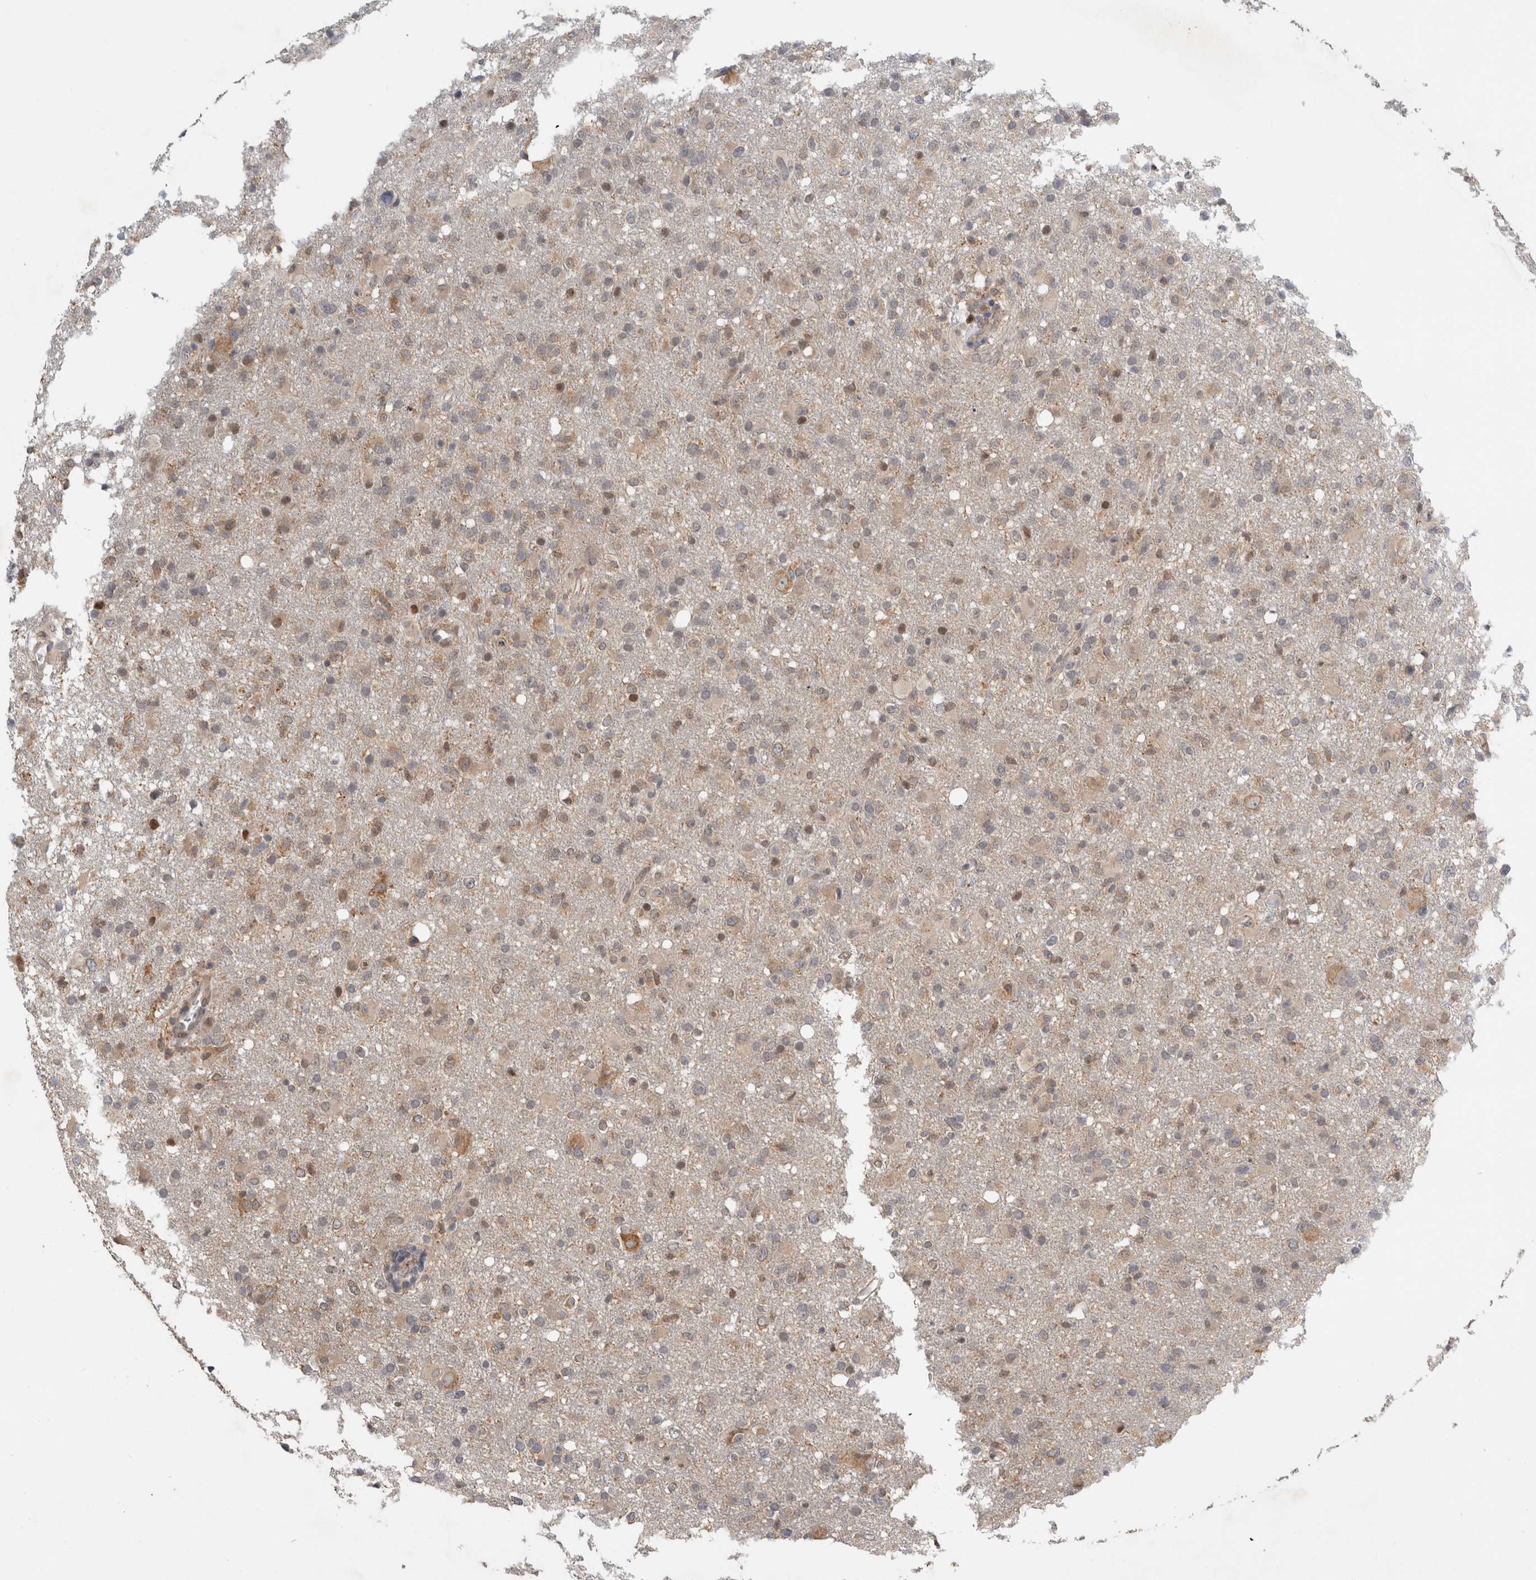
{"staining": {"intensity": "weak", "quantity": "25%-75%", "location": "cytoplasmic/membranous"}, "tissue": "glioma", "cell_type": "Tumor cells", "image_type": "cancer", "snomed": [{"axis": "morphology", "description": "Glioma, malignant, High grade"}, {"axis": "topography", "description": "Brain"}], "caption": "About 25%-75% of tumor cells in human malignant glioma (high-grade) display weak cytoplasmic/membranous protein staining as visualized by brown immunohistochemical staining.", "gene": "C8orf58", "patient": {"sex": "female", "age": 57}}